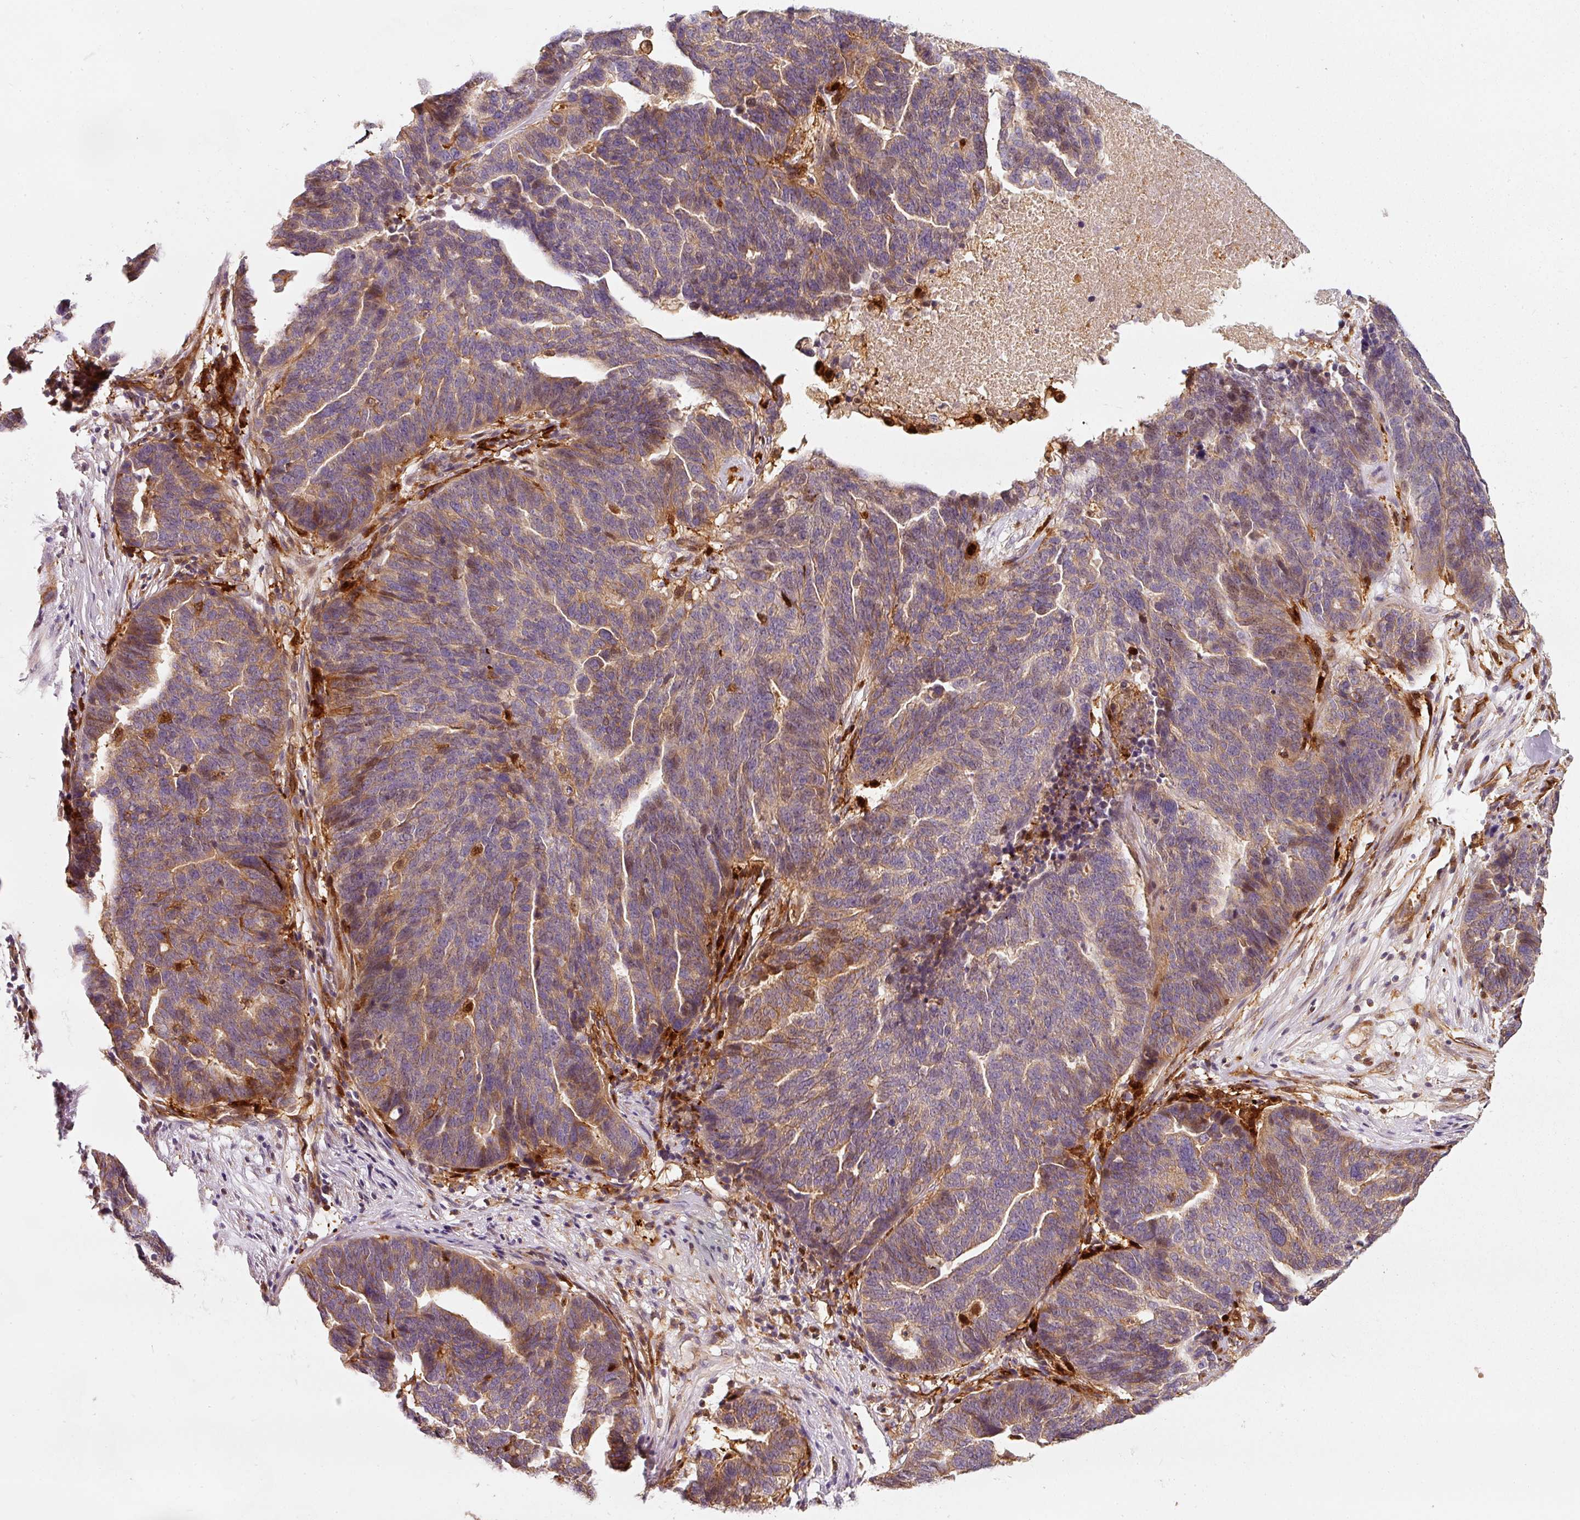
{"staining": {"intensity": "moderate", "quantity": "<25%", "location": "cytoplasmic/membranous"}, "tissue": "ovarian cancer", "cell_type": "Tumor cells", "image_type": "cancer", "snomed": [{"axis": "morphology", "description": "Cystadenocarcinoma, serous, NOS"}, {"axis": "topography", "description": "Ovary"}], "caption": "Tumor cells reveal low levels of moderate cytoplasmic/membranous staining in approximately <25% of cells in human ovarian cancer.", "gene": "IQGAP2", "patient": {"sex": "female", "age": 59}}